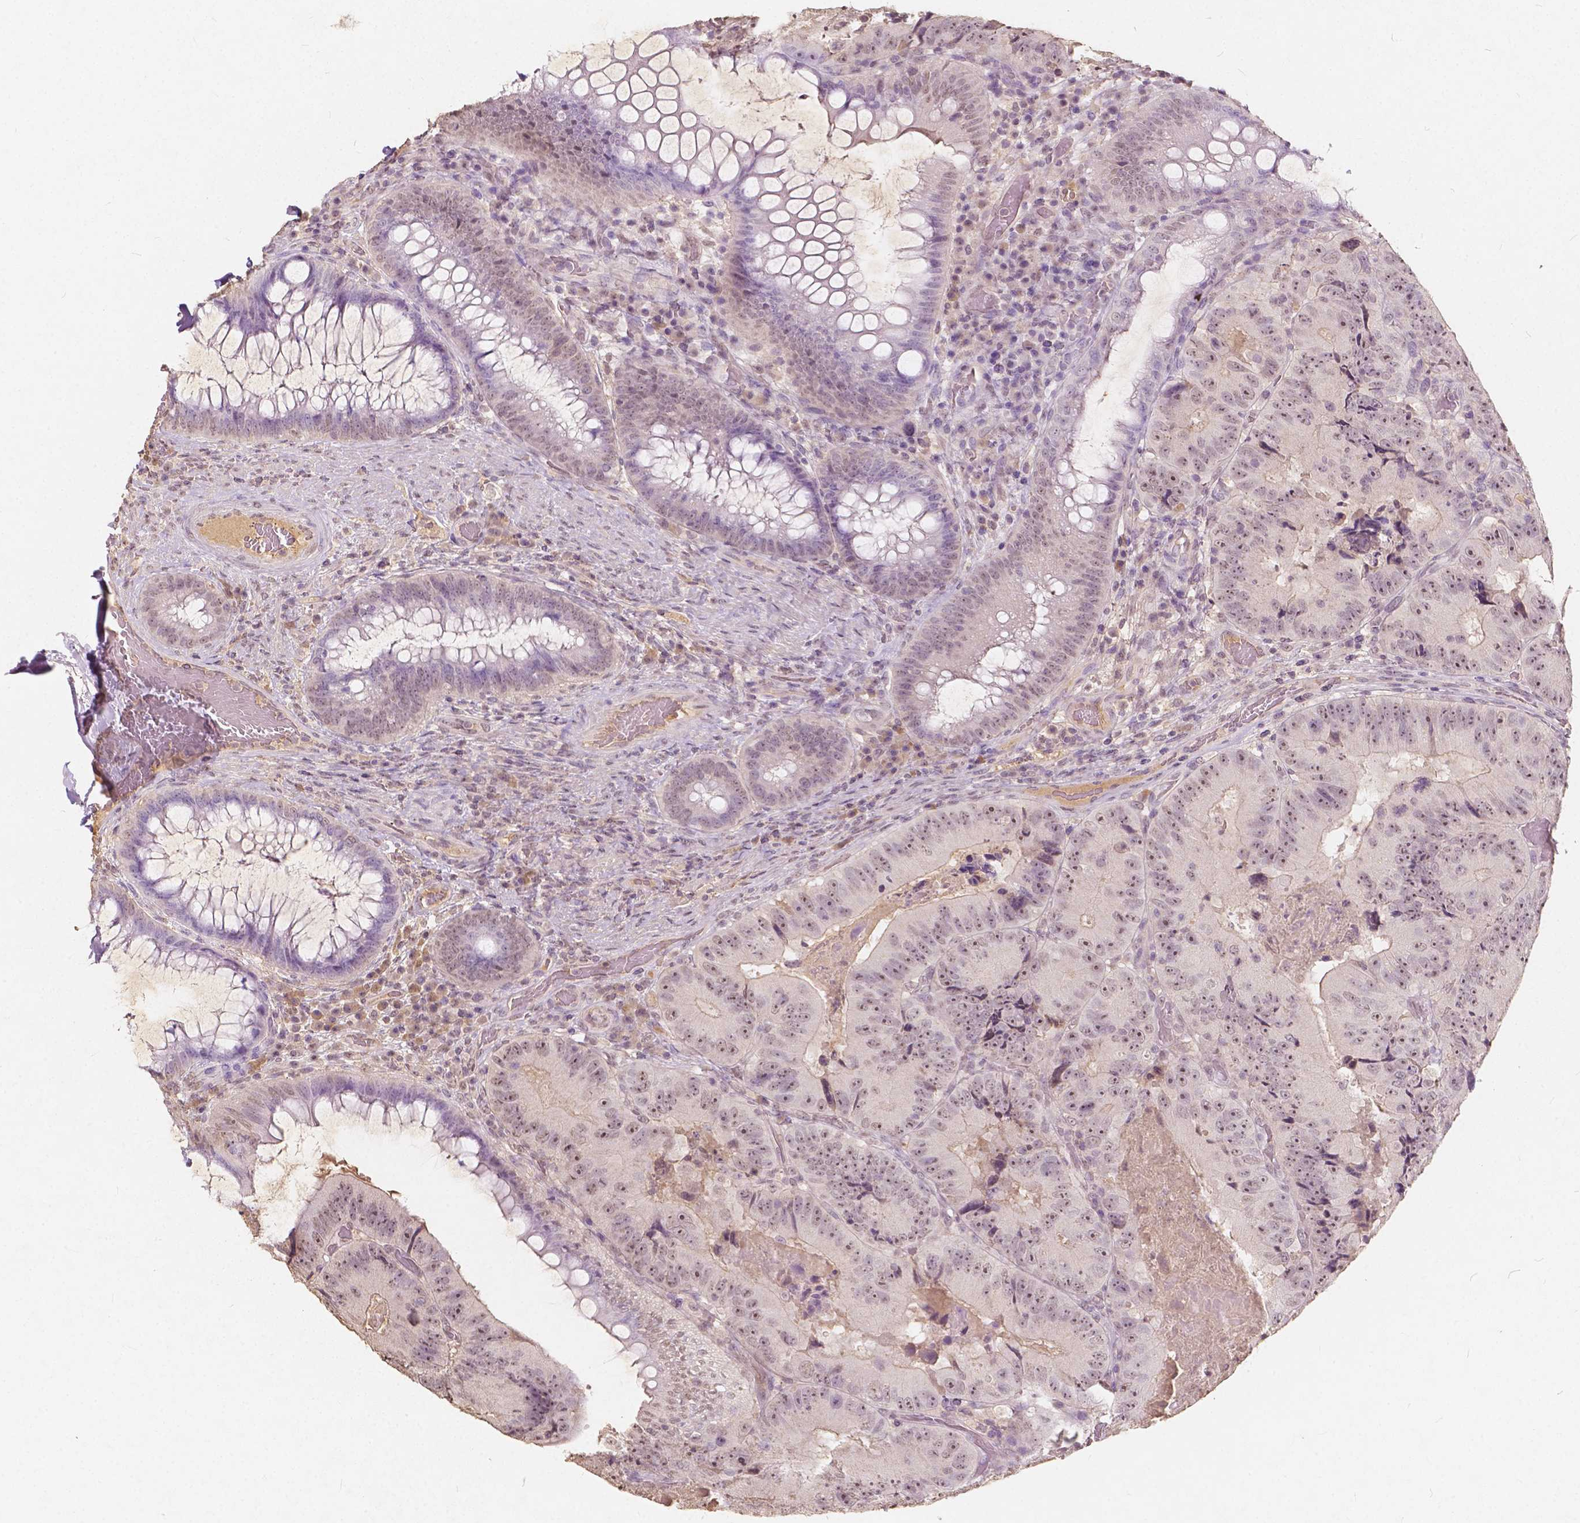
{"staining": {"intensity": "moderate", "quantity": ">75%", "location": "nuclear"}, "tissue": "colorectal cancer", "cell_type": "Tumor cells", "image_type": "cancer", "snomed": [{"axis": "morphology", "description": "Adenocarcinoma, NOS"}, {"axis": "topography", "description": "Colon"}], "caption": "Protein expression analysis of adenocarcinoma (colorectal) displays moderate nuclear expression in about >75% of tumor cells. The staining was performed using DAB to visualize the protein expression in brown, while the nuclei were stained in blue with hematoxylin (Magnification: 20x).", "gene": "SOX15", "patient": {"sex": "female", "age": 86}}